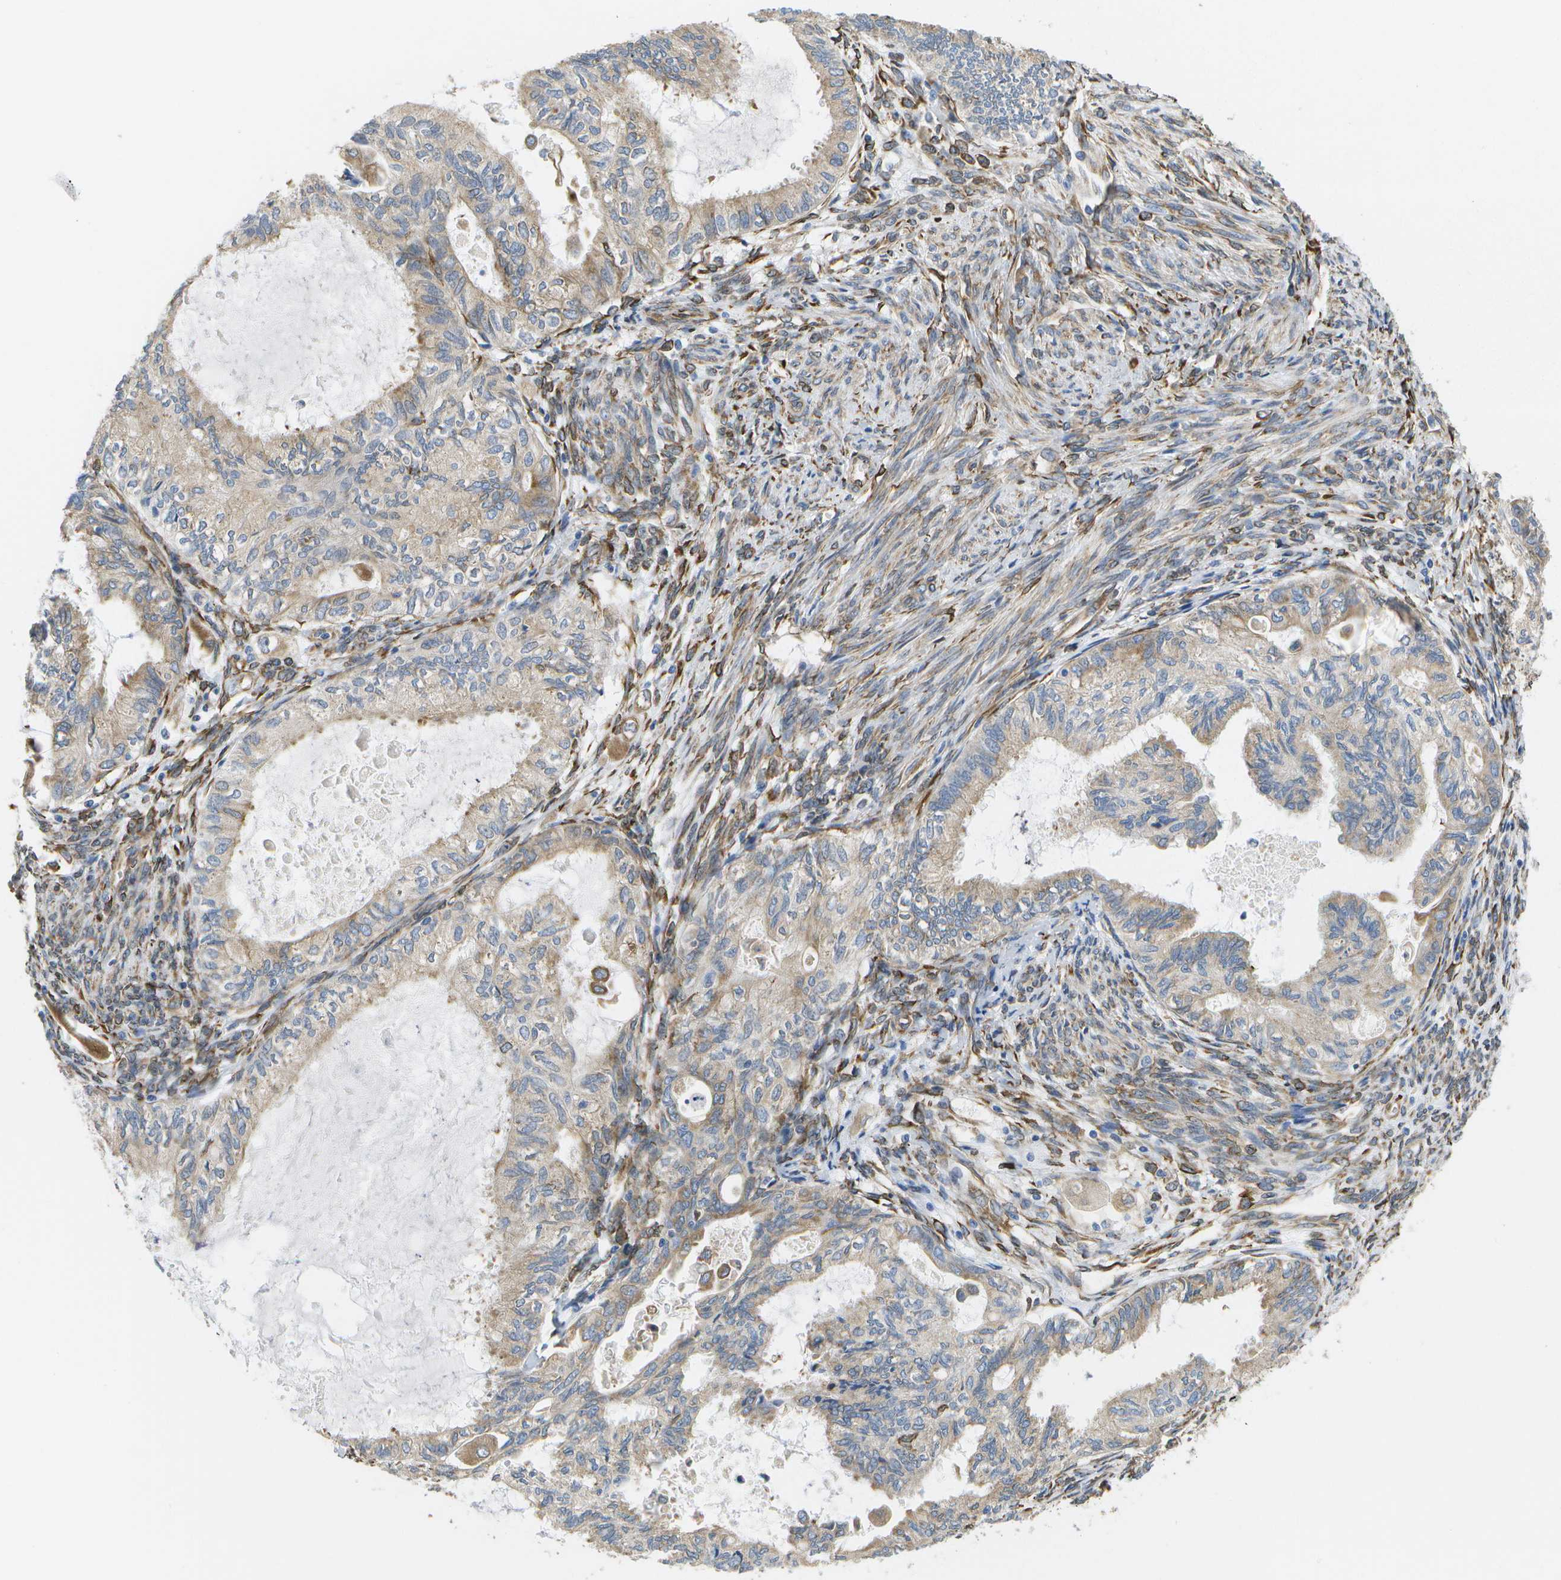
{"staining": {"intensity": "moderate", "quantity": "<25%", "location": "cytoplasmic/membranous"}, "tissue": "cervical cancer", "cell_type": "Tumor cells", "image_type": "cancer", "snomed": [{"axis": "morphology", "description": "Normal tissue, NOS"}, {"axis": "morphology", "description": "Adenocarcinoma, NOS"}, {"axis": "topography", "description": "Cervix"}, {"axis": "topography", "description": "Endometrium"}], "caption": "Cervical cancer stained for a protein demonstrates moderate cytoplasmic/membranous positivity in tumor cells.", "gene": "ZDHHC17", "patient": {"sex": "female", "age": 86}}